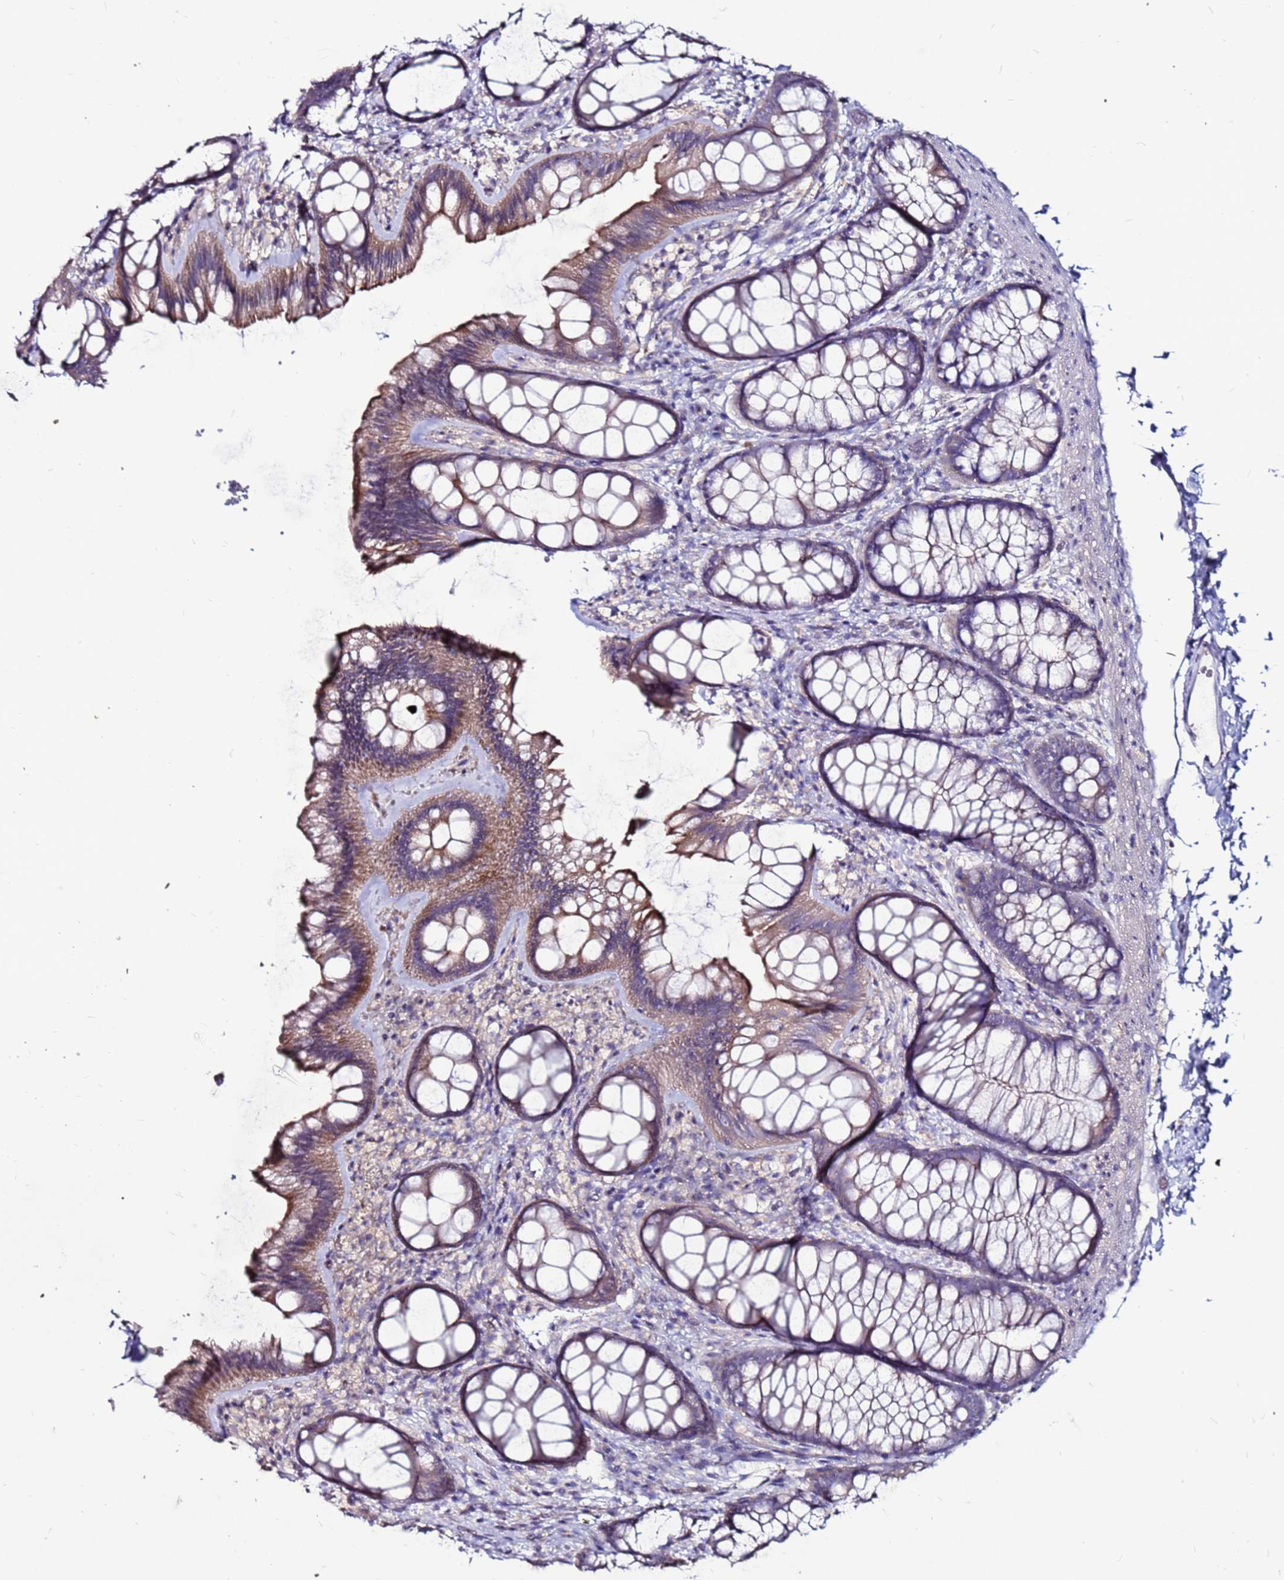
{"staining": {"intensity": "negative", "quantity": "none", "location": "none"}, "tissue": "colon", "cell_type": "Endothelial cells", "image_type": "normal", "snomed": [{"axis": "morphology", "description": "Normal tissue, NOS"}, {"axis": "topography", "description": "Colon"}], "caption": "Immunohistochemical staining of benign colon demonstrates no significant expression in endothelial cells. Brightfield microscopy of immunohistochemistry stained with DAB (3,3'-diaminobenzidine) (brown) and hematoxylin (blue), captured at high magnification.", "gene": "SLC44A3", "patient": {"sex": "male", "age": 46}}